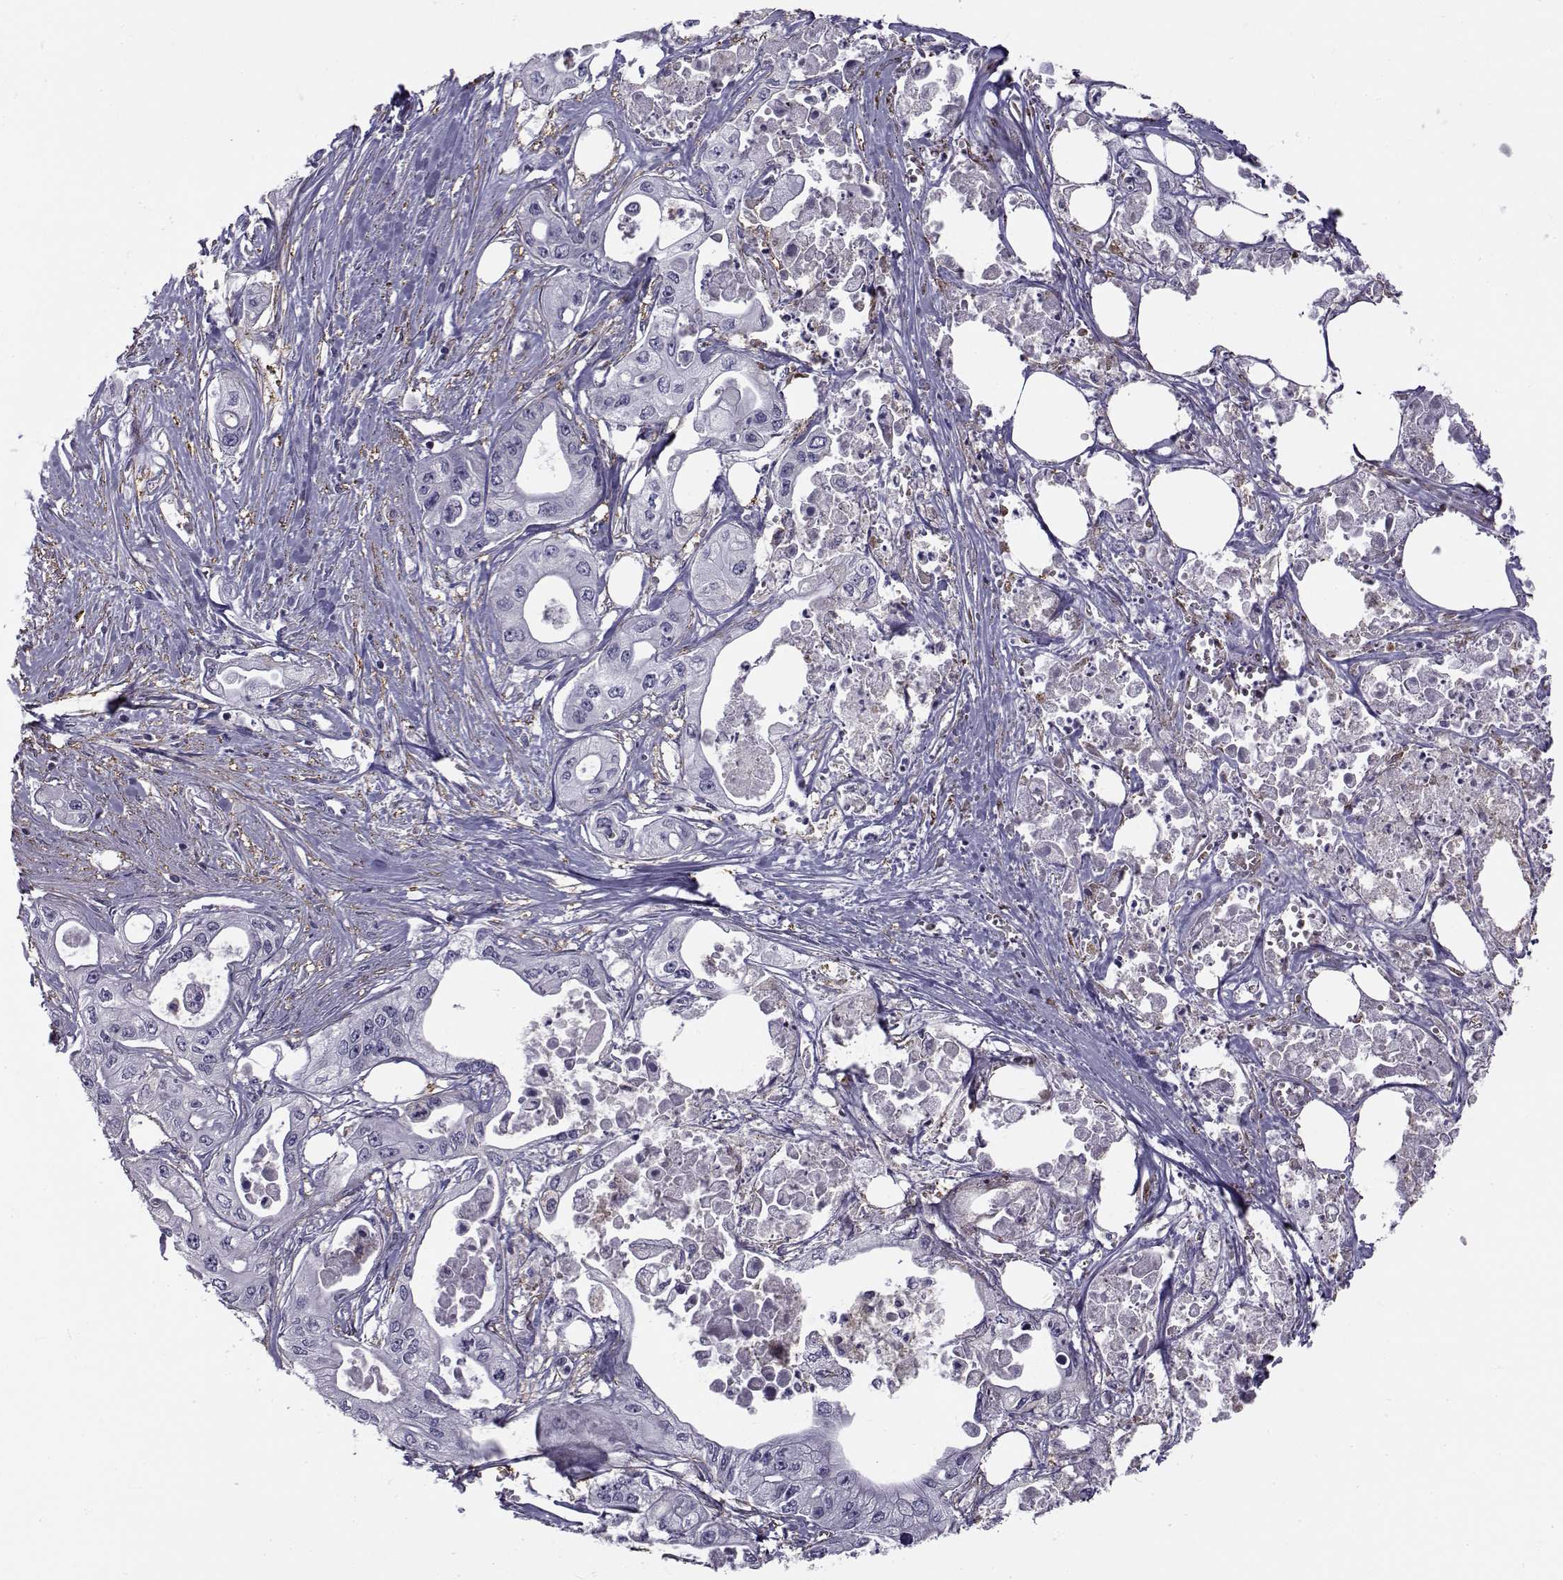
{"staining": {"intensity": "negative", "quantity": "none", "location": "none"}, "tissue": "pancreatic cancer", "cell_type": "Tumor cells", "image_type": "cancer", "snomed": [{"axis": "morphology", "description": "Adenocarcinoma, NOS"}, {"axis": "topography", "description": "Pancreas"}], "caption": "This is an immunohistochemistry histopathology image of pancreatic cancer. There is no staining in tumor cells.", "gene": "LRRC27", "patient": {"sex": "male", "age": 70}}